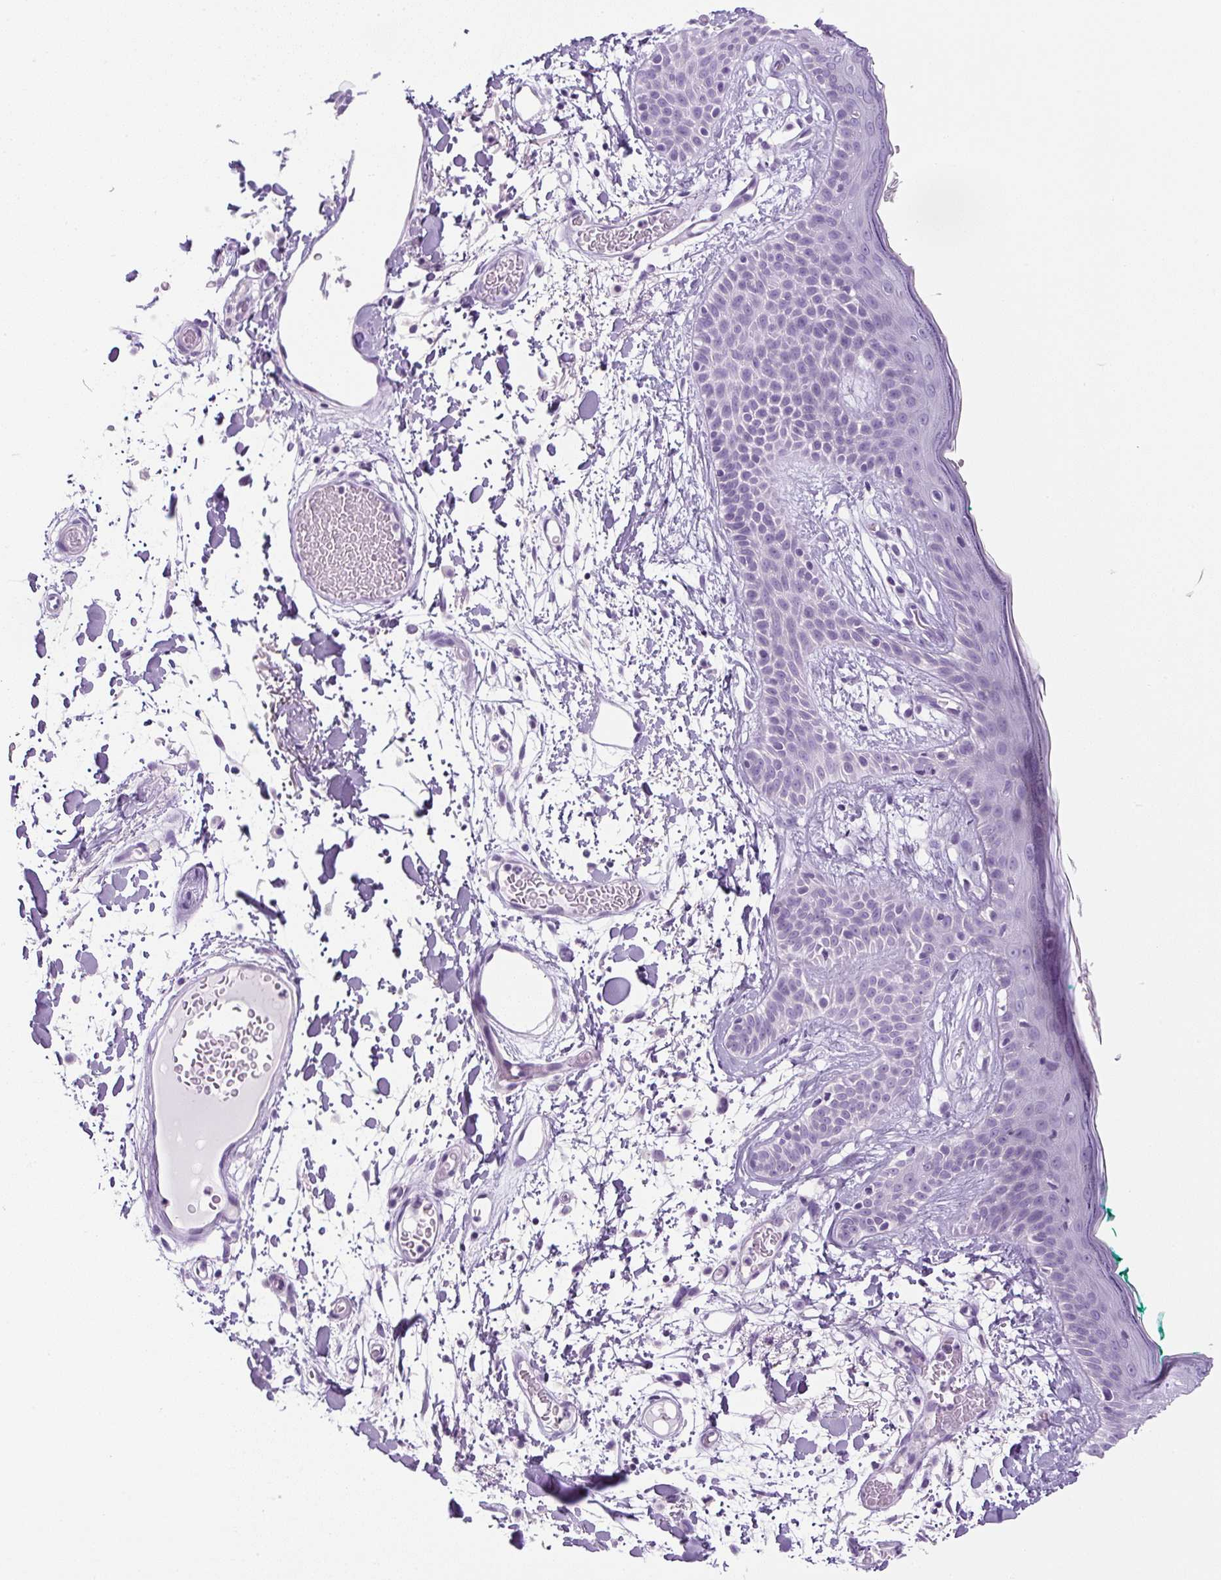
{"staining": {"intensity": "negative", "quantity": "none", "location": "none"}, "tissue": "skin", "cell_type": "Fibroblasts", "image_type": "normal", "snomed": [{"axis": "morphology", "description": "Normal tissue, NOS"}, {"axis": "topography", "description": "Skin"}], "caption": "Immunohistochemistry (IHC) photomicrograph of normal human skin stained for a protein (brown), which demonstrates no staining in fibroblasts.", "gene": "UBL3", "patient": {"sex": "male", "age": 79}}